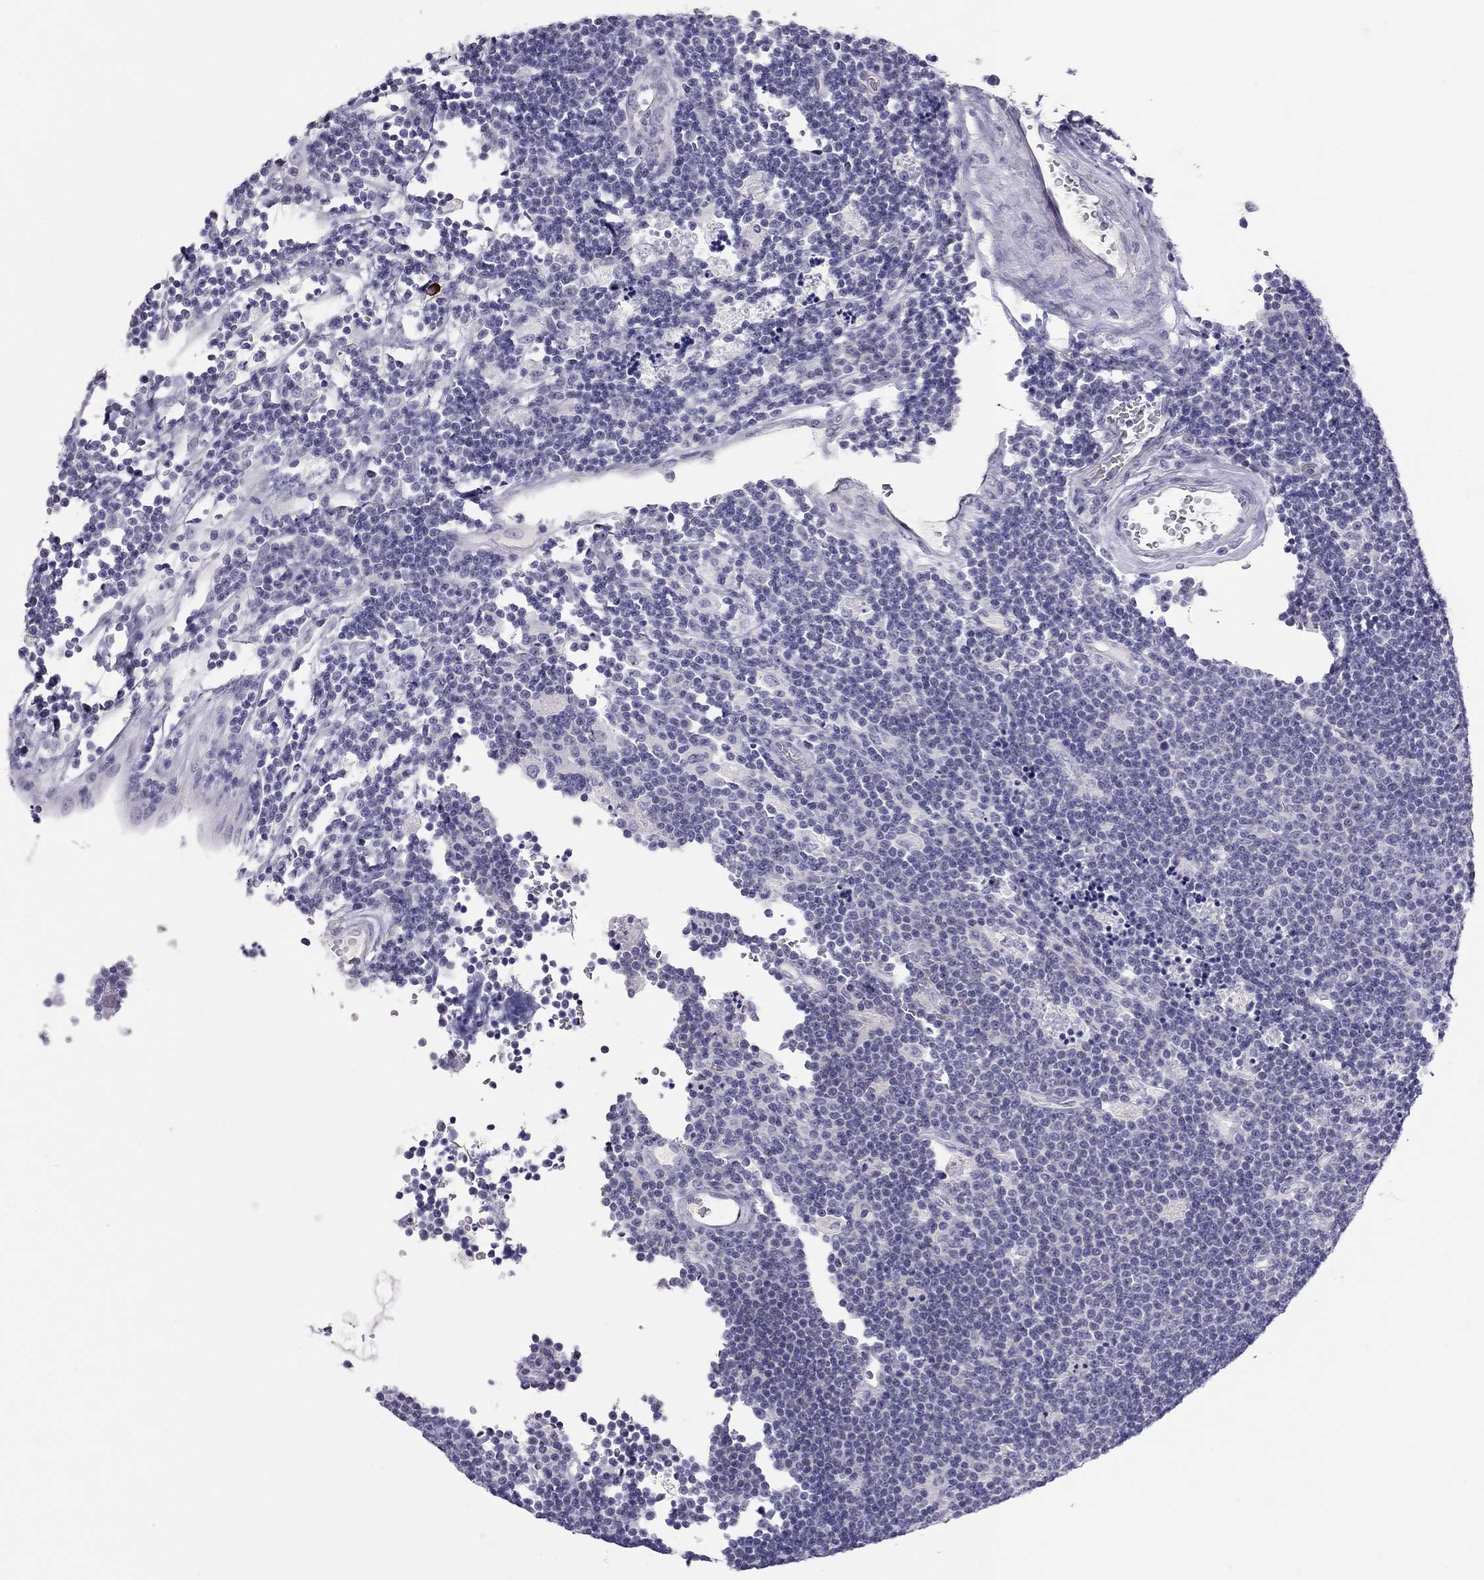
{"staining": {"intensity": "negative", "quantity": "none", "location": "none"}, "tissue": "lymphoma", "cell_type": "Tumor cells", "image_type": "cancer", "snomed": [{"axis": "morphology", "description": "Malignant lymphoma, non-Hodgkin's type, Low grade"}, {"axis": "topography", "description": "Brain"}], "caption": "A high-resolution image shows immunohistochemistry (IHC) staining of malignant lymphoma, non-Hodgkin's type (low-grade), which displays no significant expression in tumor cells.", "gene": "IL17REL", "patient": {"sex": "female", "age": 66}}